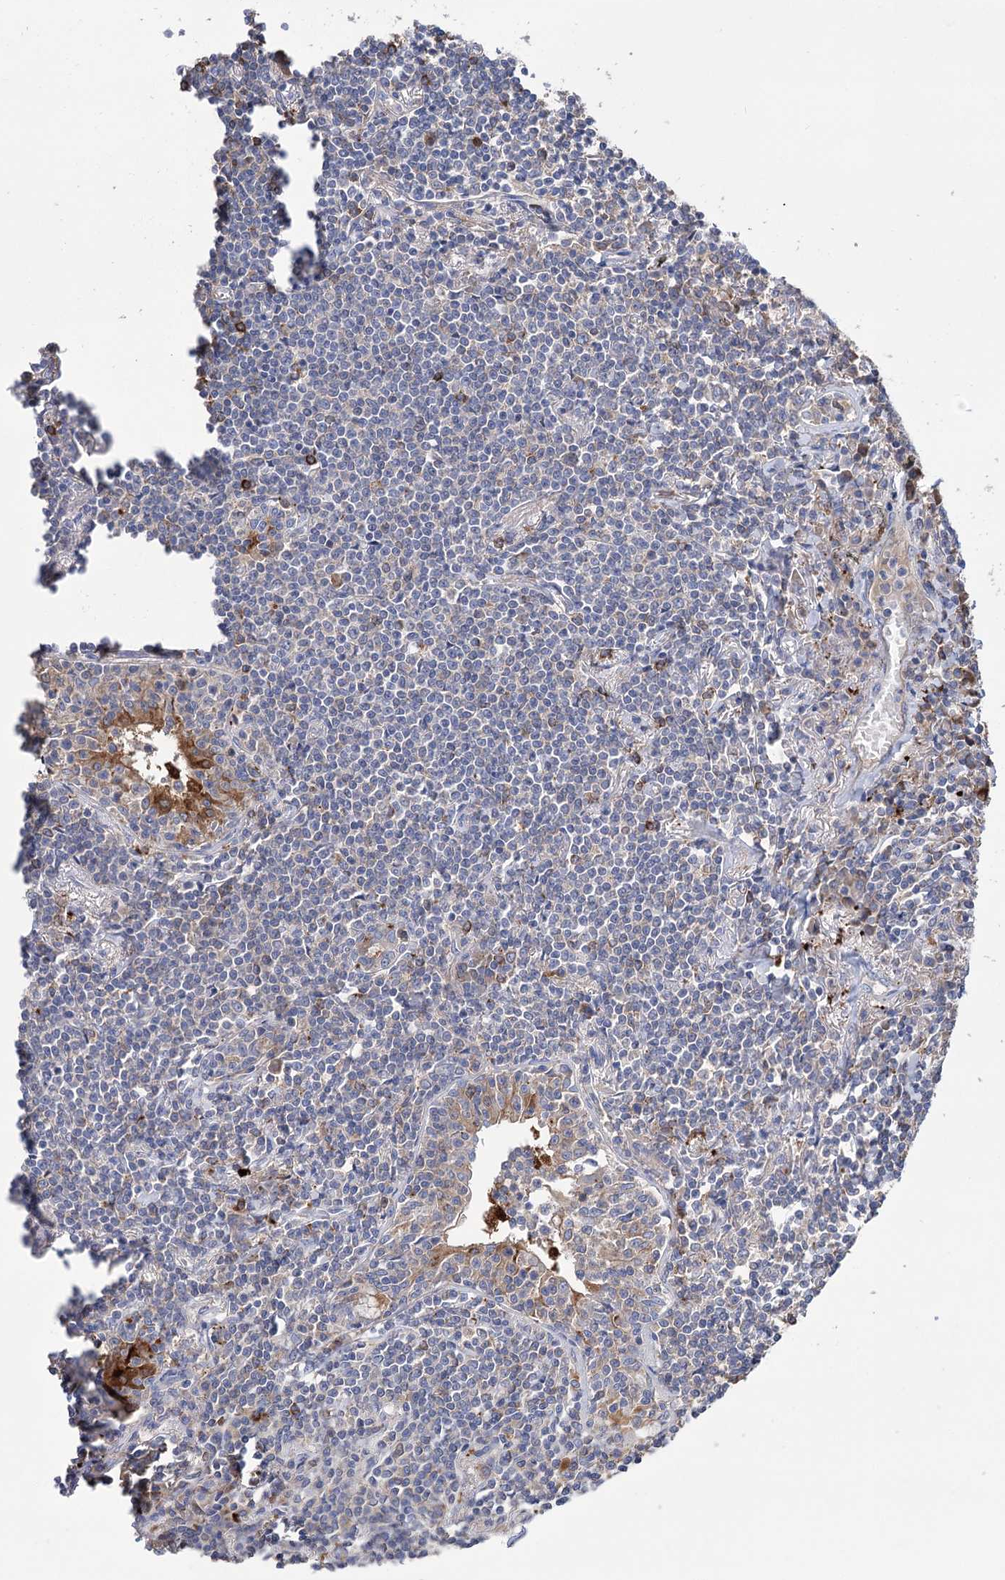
{"staining": {"intensity": "negative", "quantity": "none", "location": "none"}, "tissue": "lymphoma", "cell_type": "Tumor cells", "image_type": "cancer", "snomed": [{"axis": "morphology", "description": "Malignant lymphoma, non-Hodgkin's type, Low grade"}, {"axis": "topography", "description": "Lung"}], "caption": "Image shows no protein positivity in tumor cells of malignant lymphoma, non-Hodgkin's type (low-grade) tissue.", "gene": "BBS4", "patient": {"sex": "female", "age": 71}}